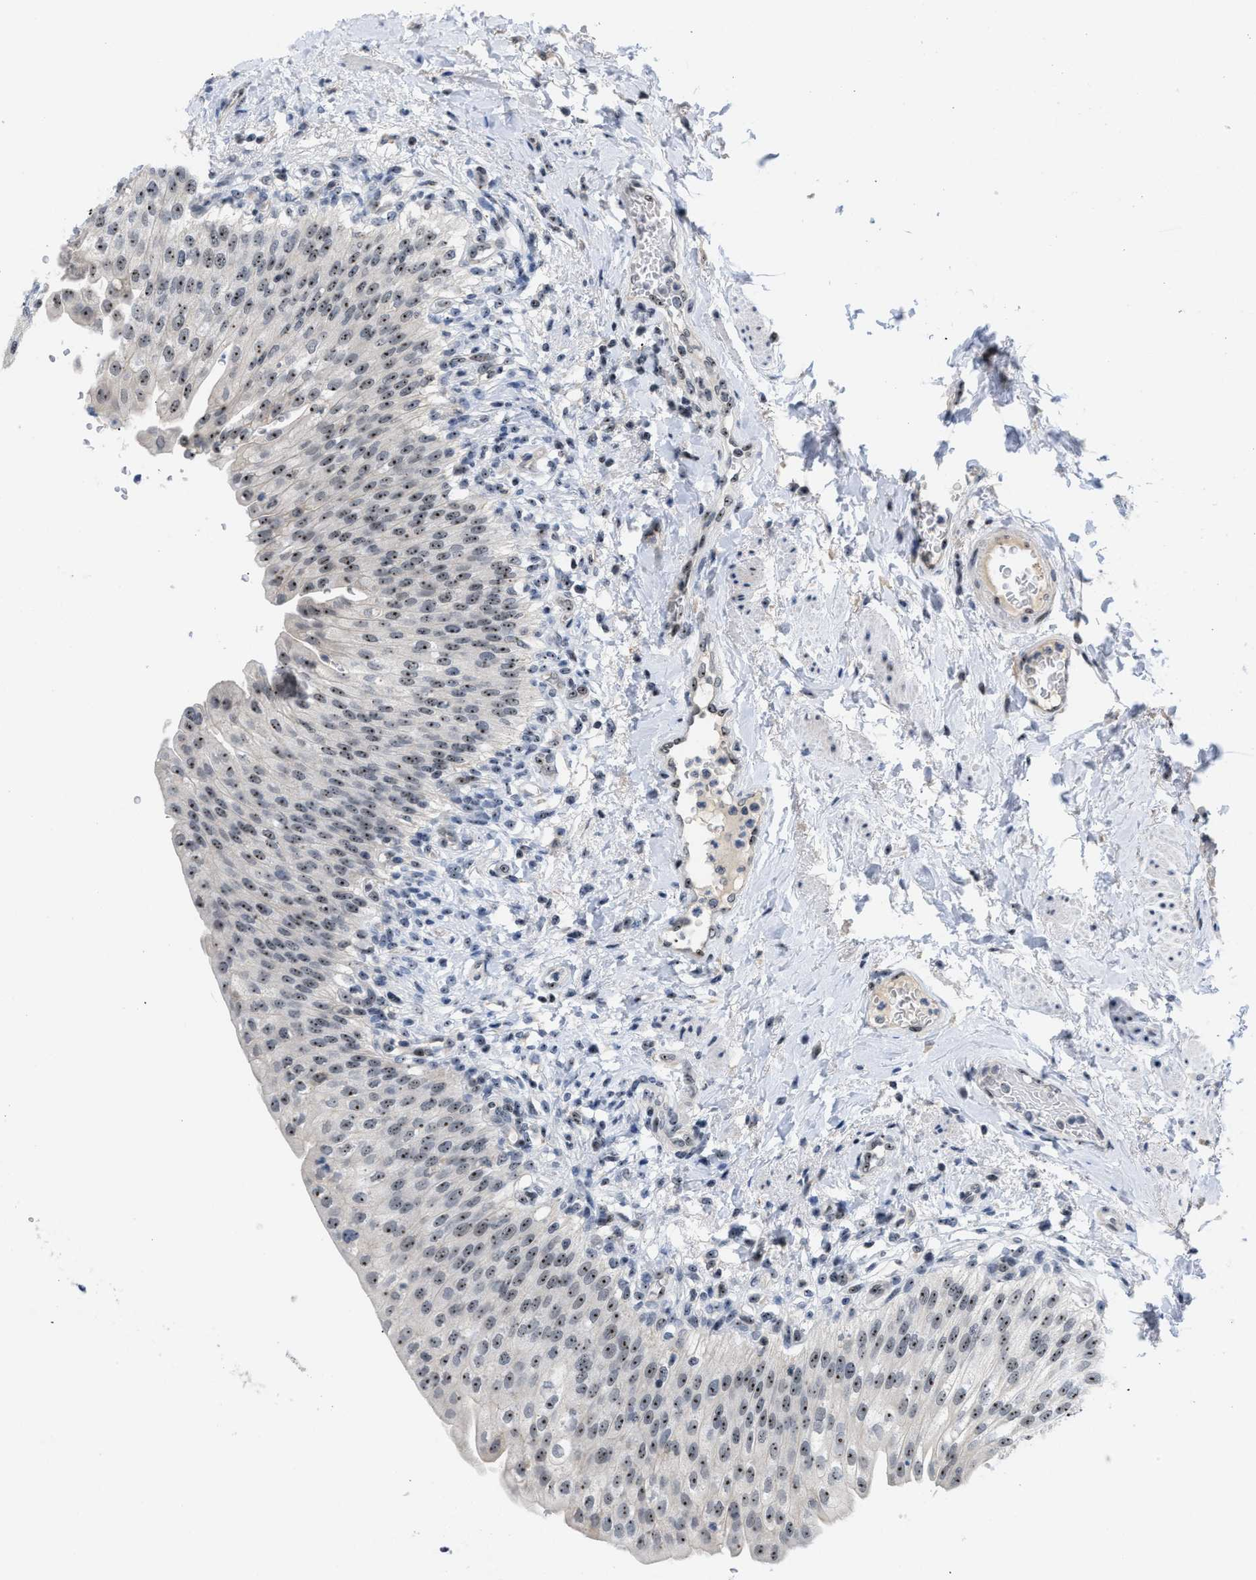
{"staining": {"intensity": "moderate", "quantity": ">75%", "location": "nuclear"}, "tissue": "urinary bladder", "cell_type": "Urothelial cells", "image_type": "normal", "snomed": [{"axis": "morphology", "description": "Normal tissue, NOS"}, {"axis": "topography", "description": "Urinary bladder"}], "caption": "Urothelial cells reveal medium levels of moderate nuclear expression in about >75% of cells in normal human urinary bladder.", "gene": "NOP58", "patient": {"sex": "female", "age": 60}}